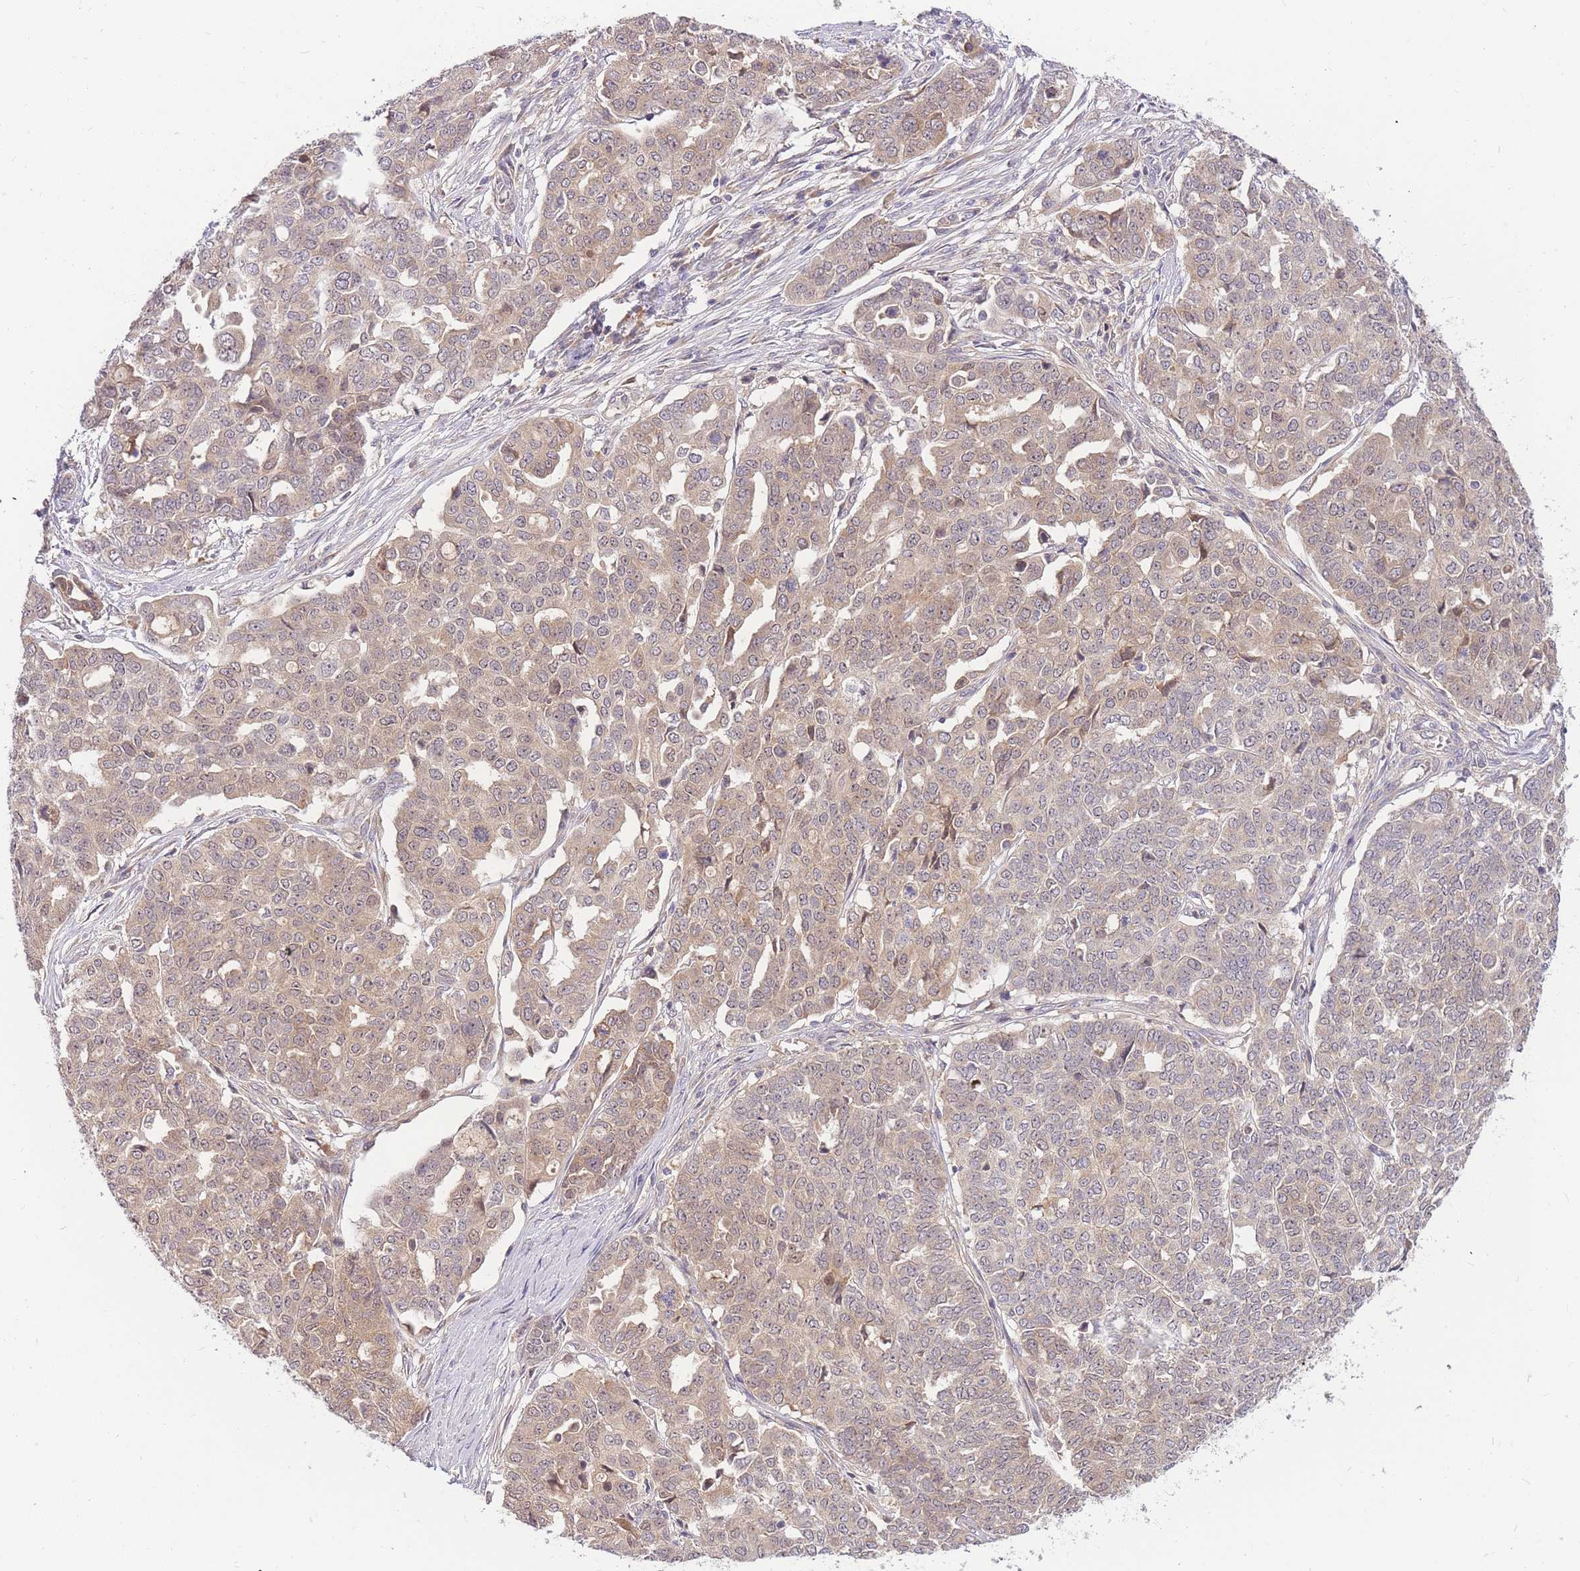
{"staining": {"intensity": "weak", "quantity": ">75%", "location": "cytoplasmic/membranous"}, "tissue": "ovarian cancer", "cell_type": "Tumor cells", "image_type": "cancer", "snomed": [{"axis": "morphology", "description": "Cystadenocarcinoma, serous, NOS"}, {"axis": "topography", "description": "Soft tissue"}, {"axis": "topography", "description": "Ovary"}], "caption": "Brown immunohistochemical staining in human ovarian serous cystadenocarcinoma displays weak cytoplasmic/membranous staining in about >75% of tumor cells.", "gene": "ZNF577", "patient": {"sex": "female", "age": 57}}